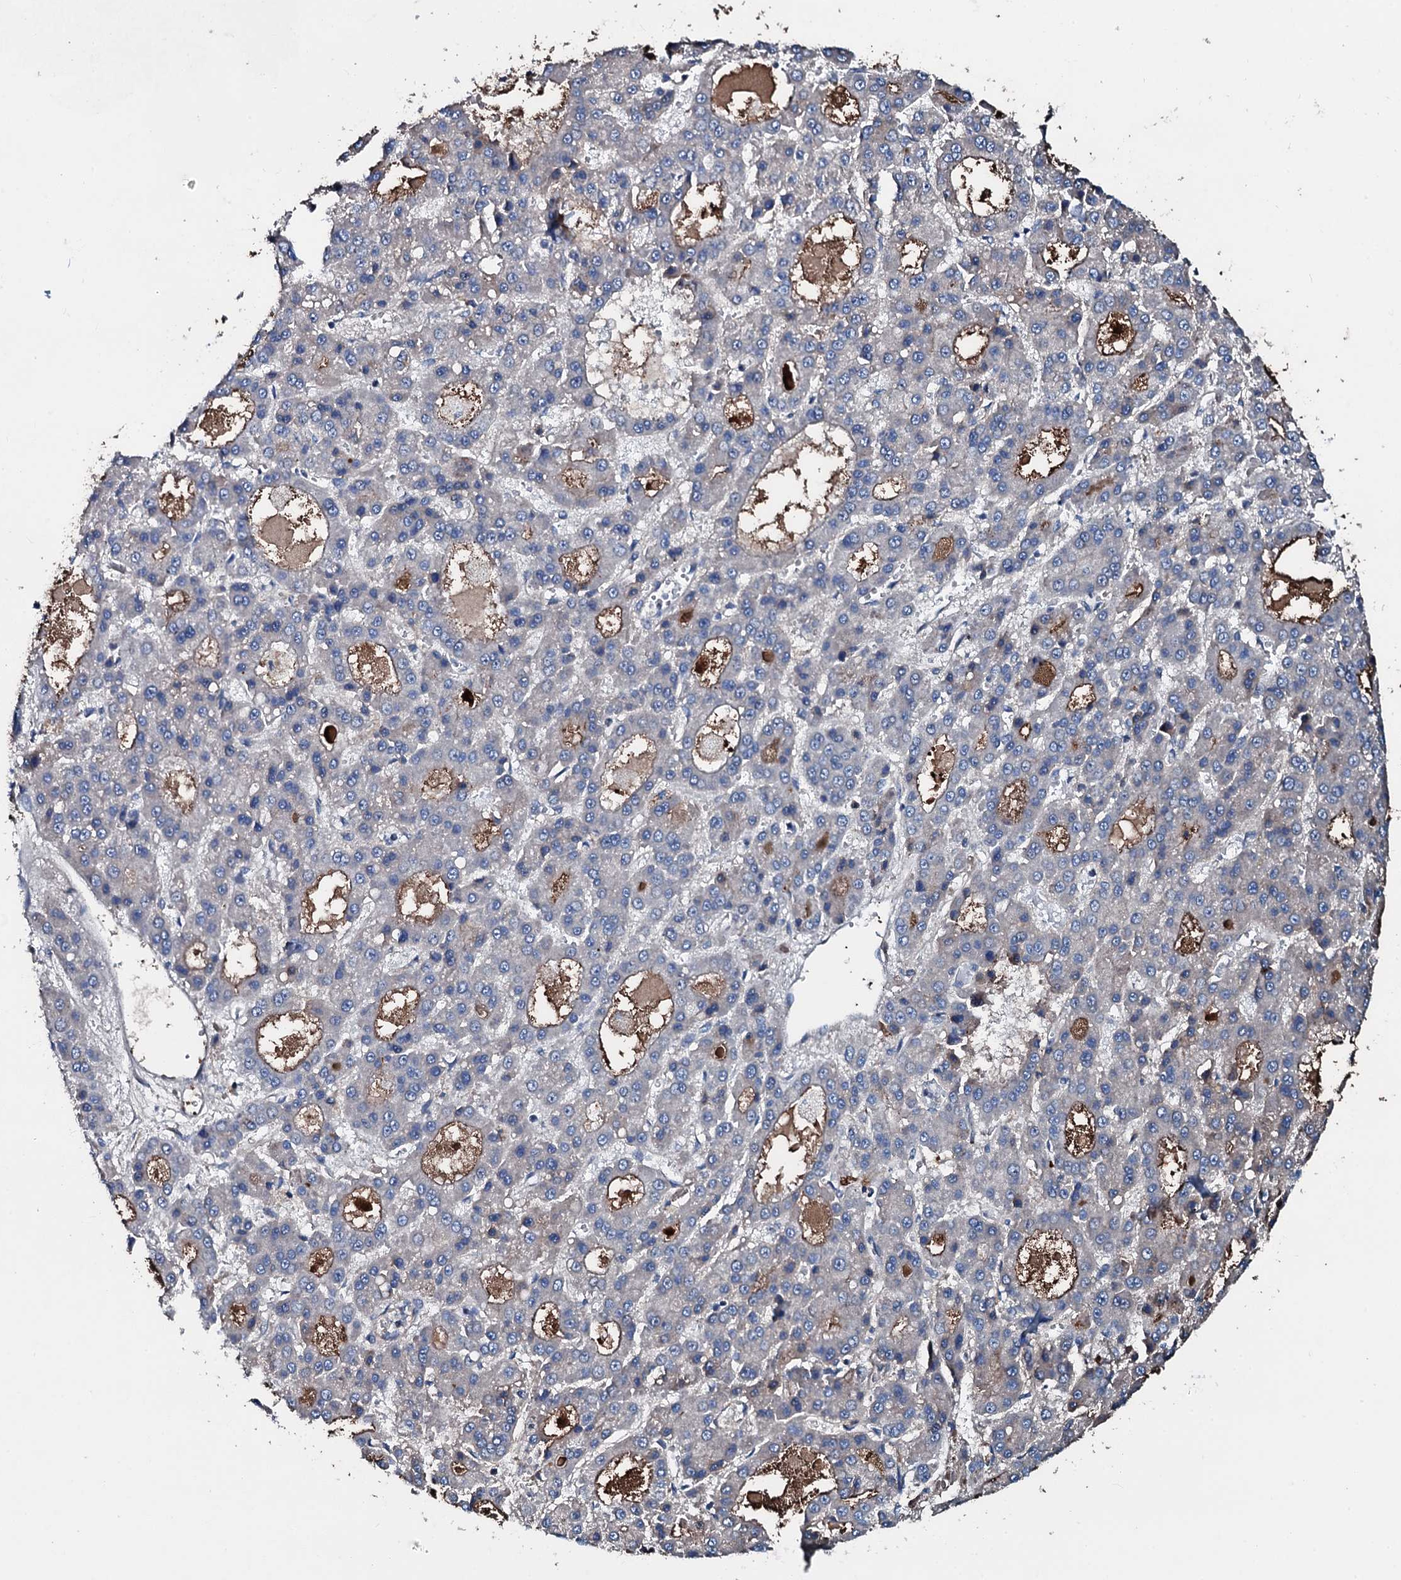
{"staining": {"intensity": "negative", "quantity": "none", "location": "none"}, "tissue": "liver cancer", "cell_type": "Tumor cells", "image_type": "cancer", "snomed": [{"axis": "morphology", "description": "Carcinoma, Hepatocellular, NOS"}, {"axis": "topography", "description": "Liver"}], "caption": "IHC histopathology image of neoplastic tissue: human hepatocellular carcinoma (liver) stained with DAB (3,3'-diaminobenzidine) exhibits no significant protein expression in tumor cells. Nuclei are stained in blue.", "gene": "AARS1", "patient": {"sex": "male", "age": 70}}